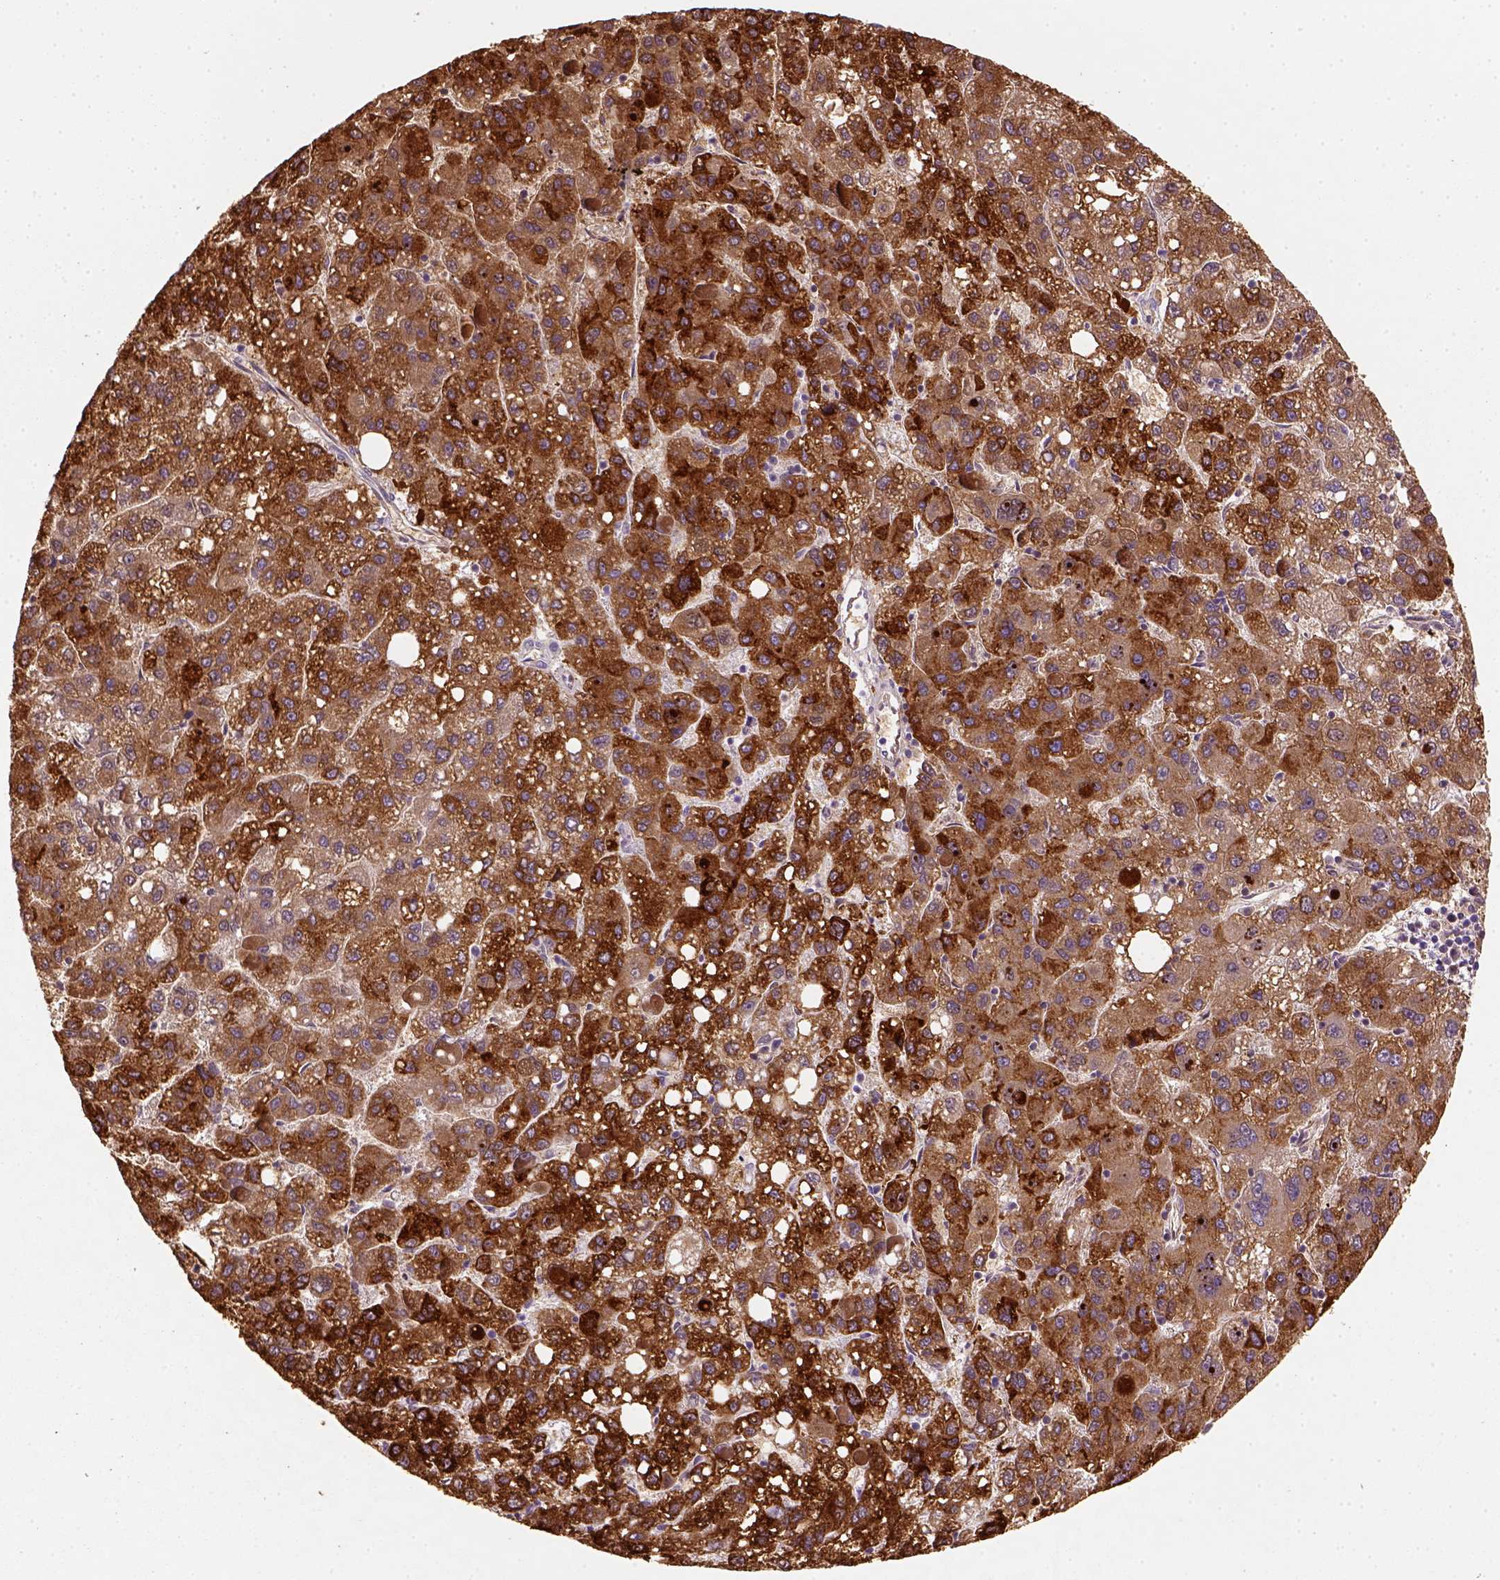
{"staining": {"intensity": "strong", "quantity": ">75%", "location": "cytoplasmic/membranous"}, "tissue": "liver cancer", "cell_type": "Tumor cells", "image_type": "cancer", "snomed": [{"axis": "morphology", "description": "Carcinoma, Hepatocellular, NOS"}, {"axis": "topography", "description": "Liver"}], "caption": "DAB immunohistochemical staining of liver cancer displays strong cytoplasmic/membranous protein positivity in about >75% of tumor cells.", "gene": "CES2", "patient": {"sex": "female", "age": 82}}